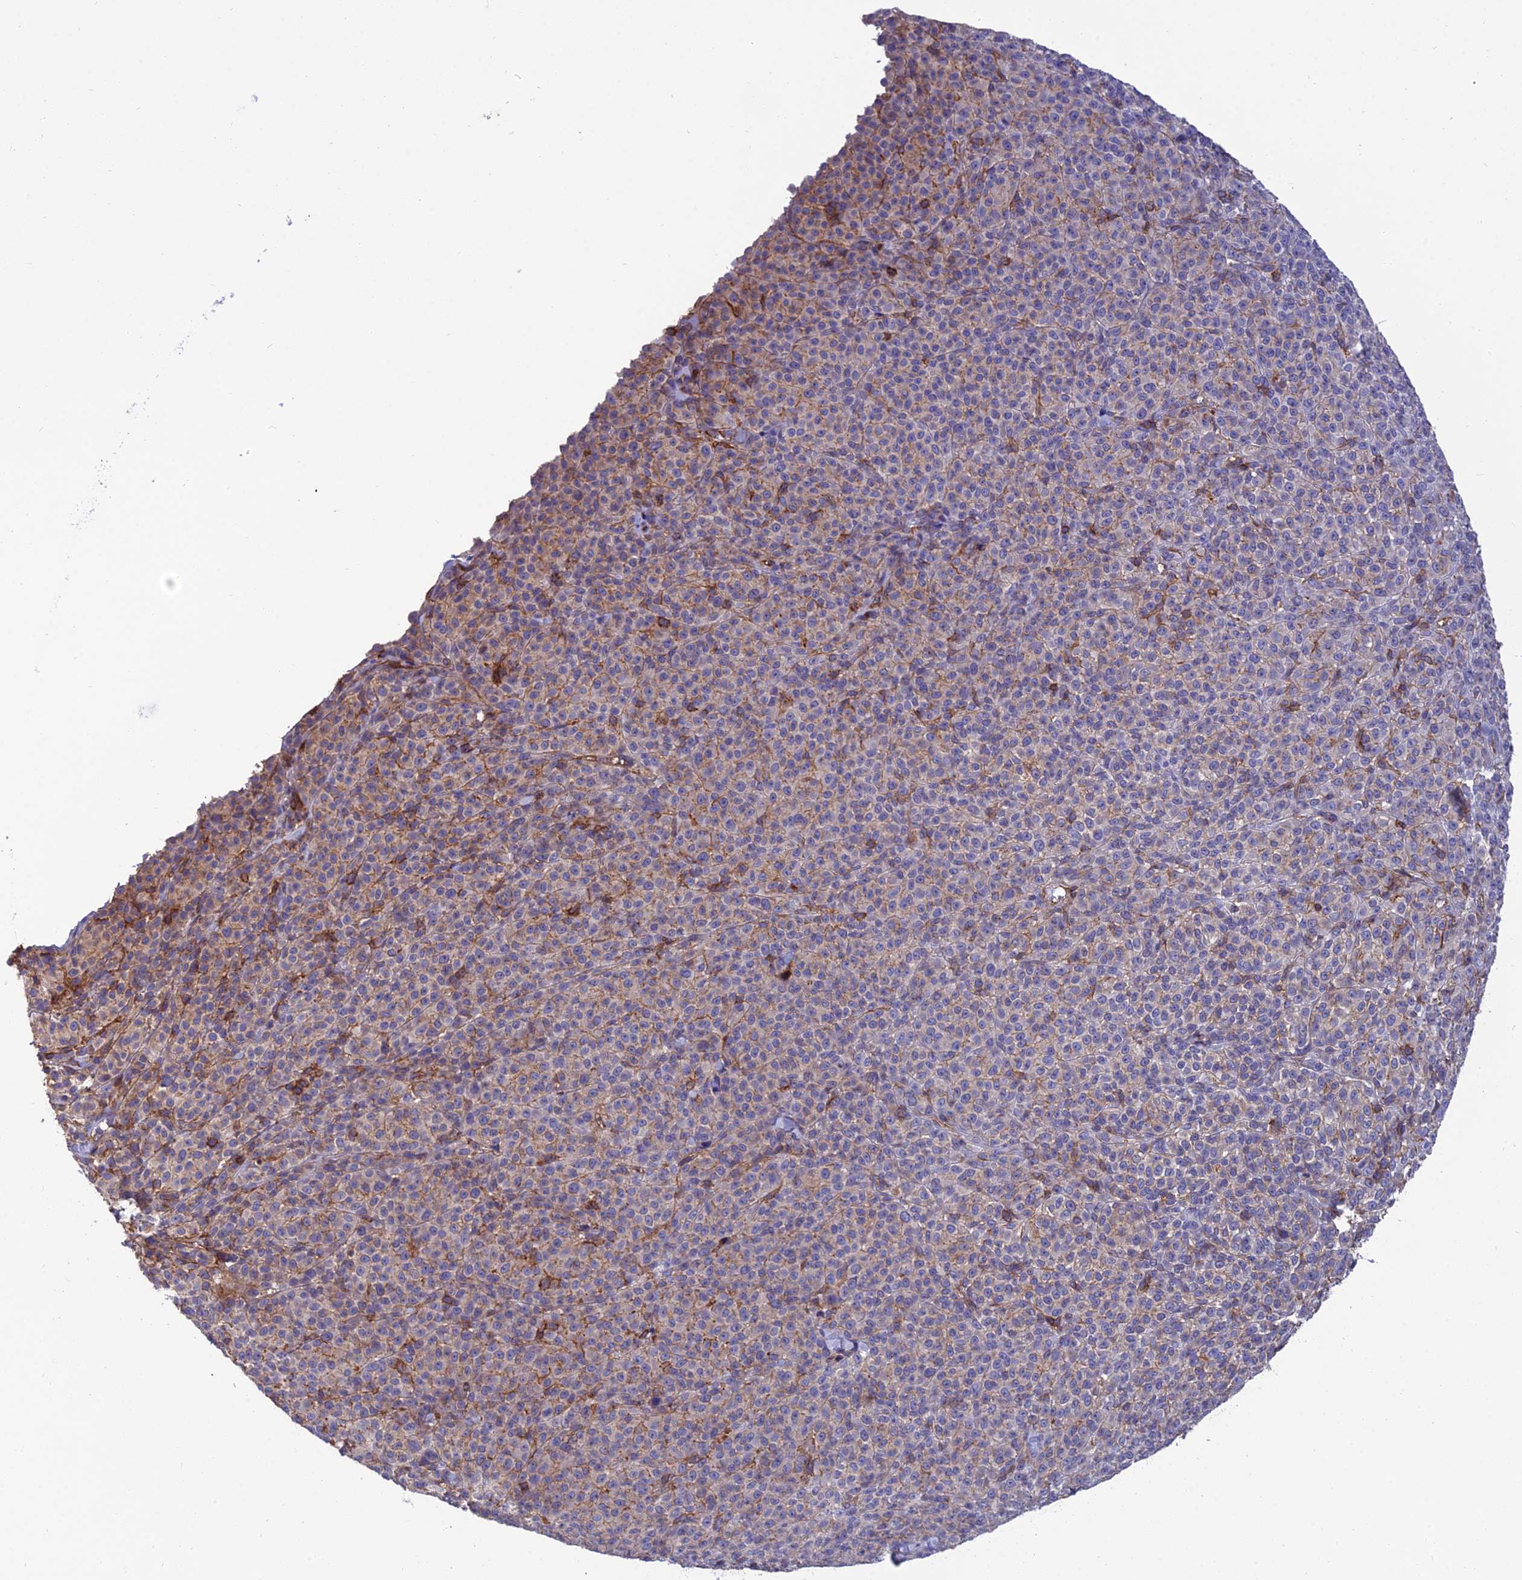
{"staining": {"intensity": "moderate", "quantity": "<25%", "location": "cytoplasmic/membranous"}, "tissue": "melanoma", "cell_type": "Tumor cells", "image_type": "cancer", "snomed": [{"axis": "morphology", "description": "Normal tissue, NOS"}, {"axis": "morphology", "description": "Malignant melanoma, NOS"}, {"axis": "topography", "description": "Skin"}], "caption": "Melanoma was stained to show a protein in brown. There is low levels of moderate cytoplasmic/membranous staining in approximately <25% of tumor cells.", "gene": "PPP1R18", "patient": {"sex": "female", "age": 34}}